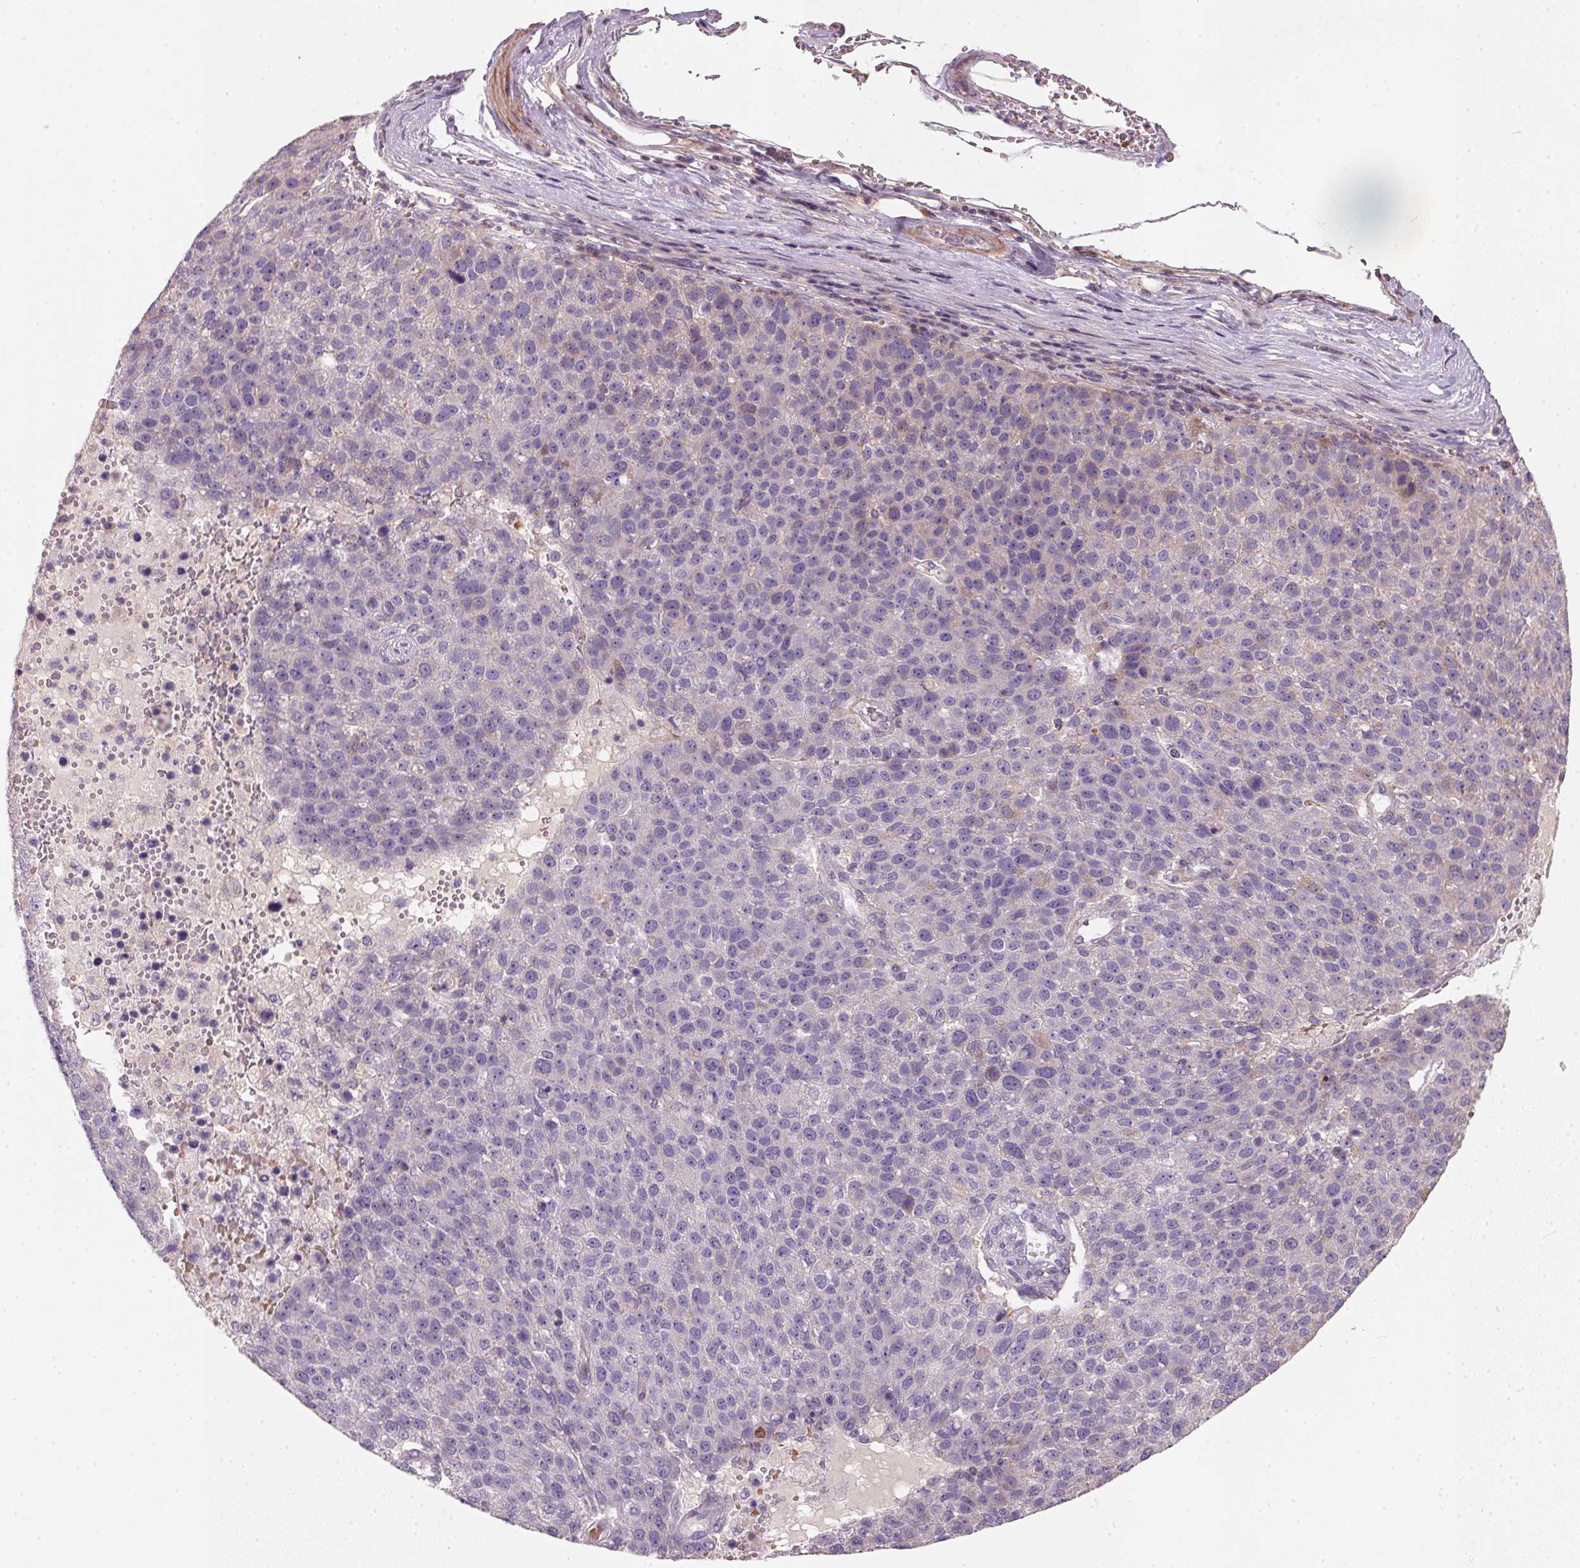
{"staining": {"intensity": "negative", "quantity": "none", "location": "none"}, "tissue": "pancreatic cancer", "cell_type": "Tumor cells", "image_type": "cancer", "snomed": [{"axis": "morphology", "description": "Adenocarcinoma, NOS"}, {"axis": "topography", "description": "Pancreas"}], "caption": "Image shows no protein expression in tumor cells of adenocarcinoma (pancreatic) tissue. Brightfield microscopy of immunohistochemistry stained with DAB (brown) and hematoxylin (blue), captured at high magnification.", "gene": "KCNK15", "patient": {"sex": "female", "age": 61}}